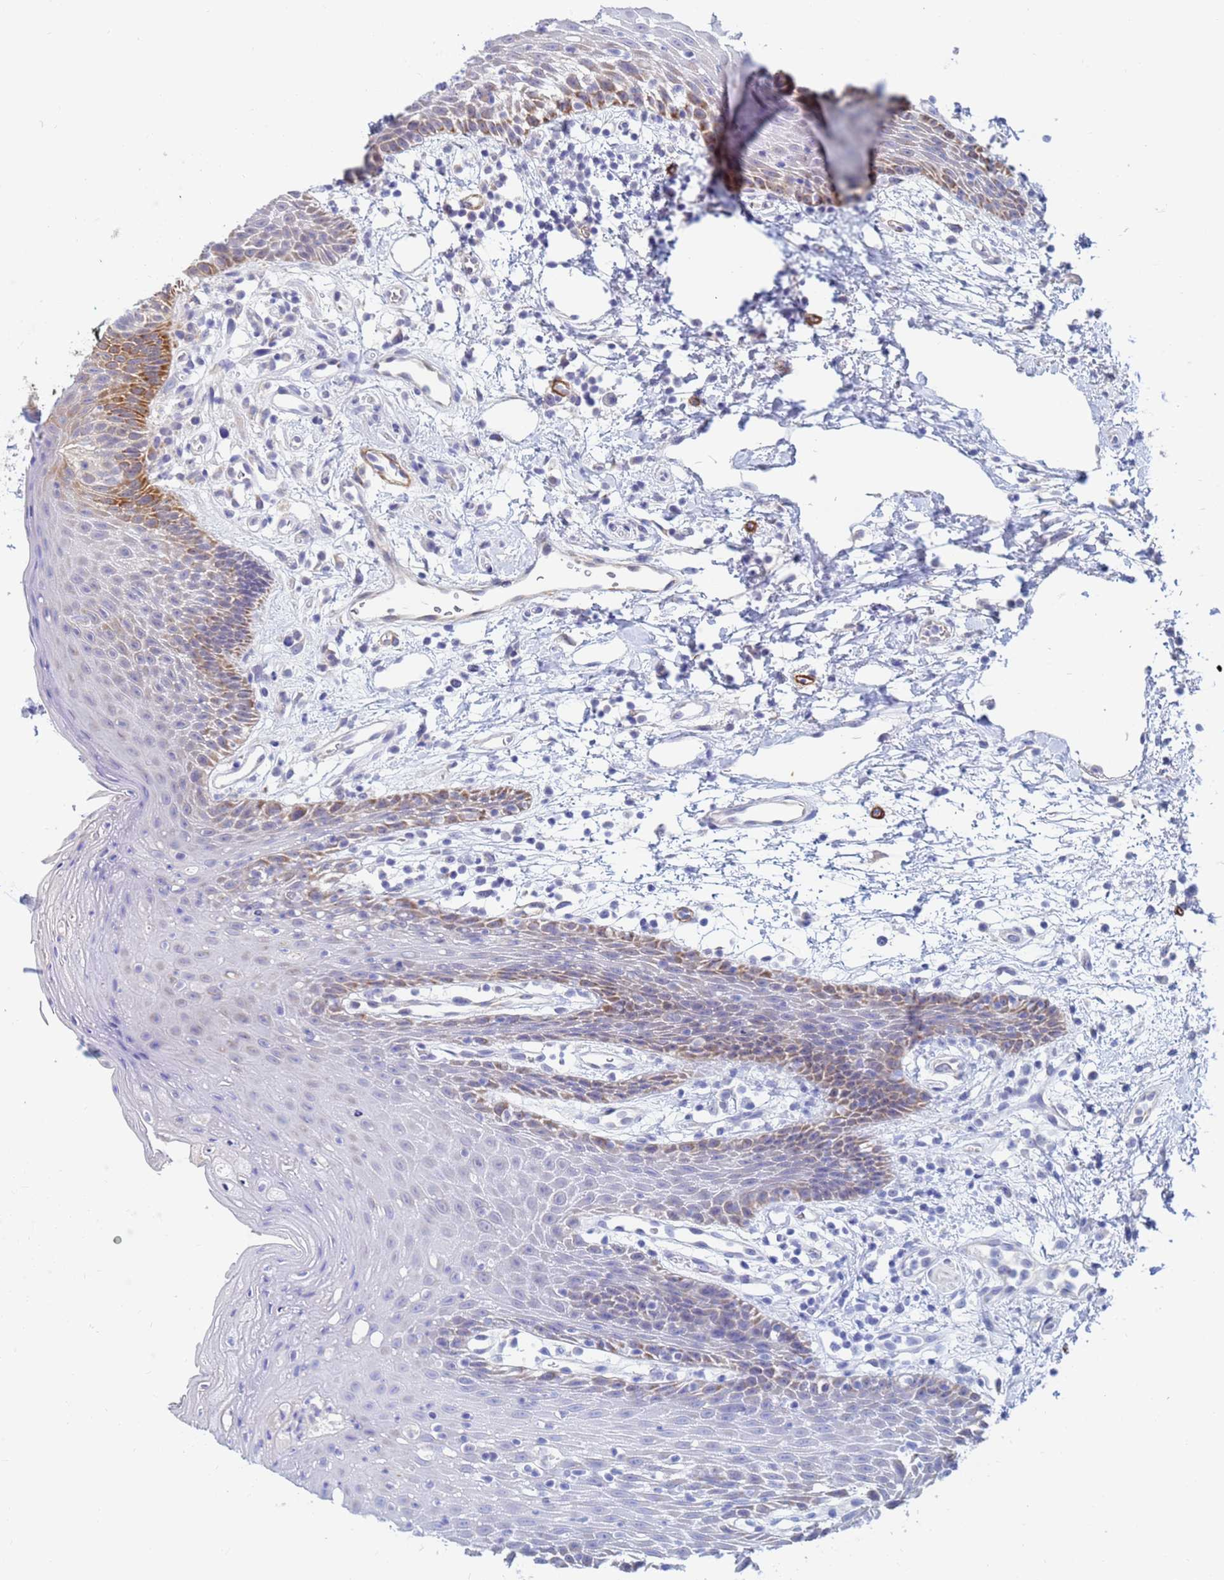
{"staining": {"intensity": "moderate", "quantity": "25%-75%", "location": "cytoplasmic/membranous,nuclear"}, "tissue": "oral mucosa", "cell_type": "Squamous epithelial cells", "image_type": "normal", "snomed": [{"axis": "morphology", "description": "Normal tissue, NOS"}, {"axis": "topography", "description": "Oral tissue"}, {"axis": "topography", "description": "Tounge, NOS"}], "caption": "Immunohistochemical staining of unremarkable oral mucosa demonstrates 25%-75% levels of moderate cytoplasmic/membranous,nuclear protein staining in about 25%-75% of squamous epithelial cells. (Brightfield microscopy of DAB IHC at high magnification).", "gene": "SDR39U1", "patient": {"sex": "female", "age": 59}}